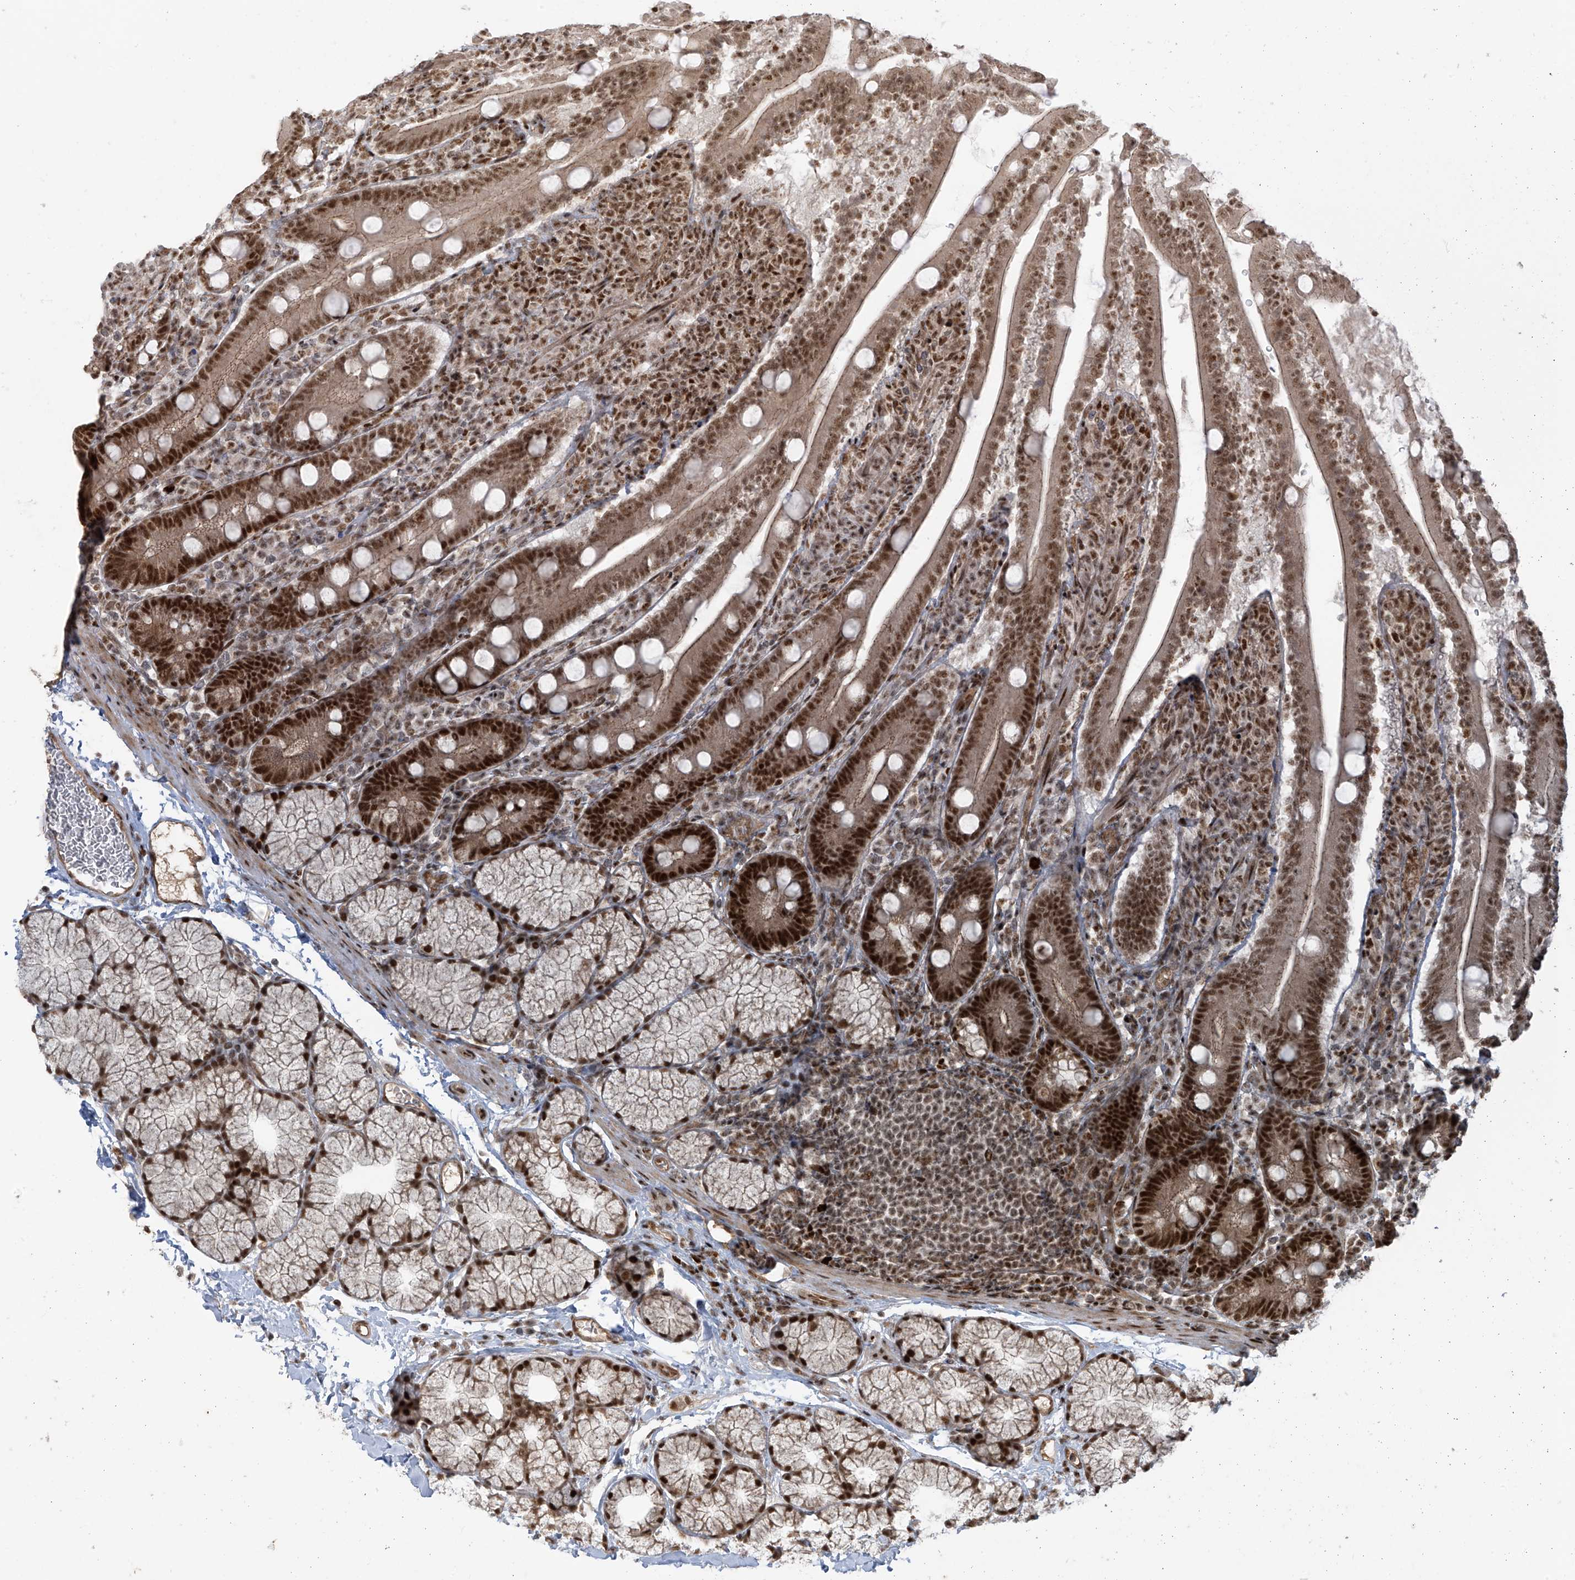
{"staining": {"intensity": "strong", "quantity": ">75%", "location": "nuclear"}, "tissue": "duodenum", "cell_type": "Glandular cells", "image_type": "normal", "snomed": [{"axis": "morphology", "description": "Normal tissue, NOS"}, {"axis": "topography", "description": "Duodenum"}], "caption": "IHC micrograph of normal duodenum: human duodenum stained using IHC shows high levels of strong protein expression localized specifically in the nuclear of glandular cells, appearing as a nuclear brown color.", "gene": "ARHGEF3", "patient": {"sex": "male", "age": 35}}